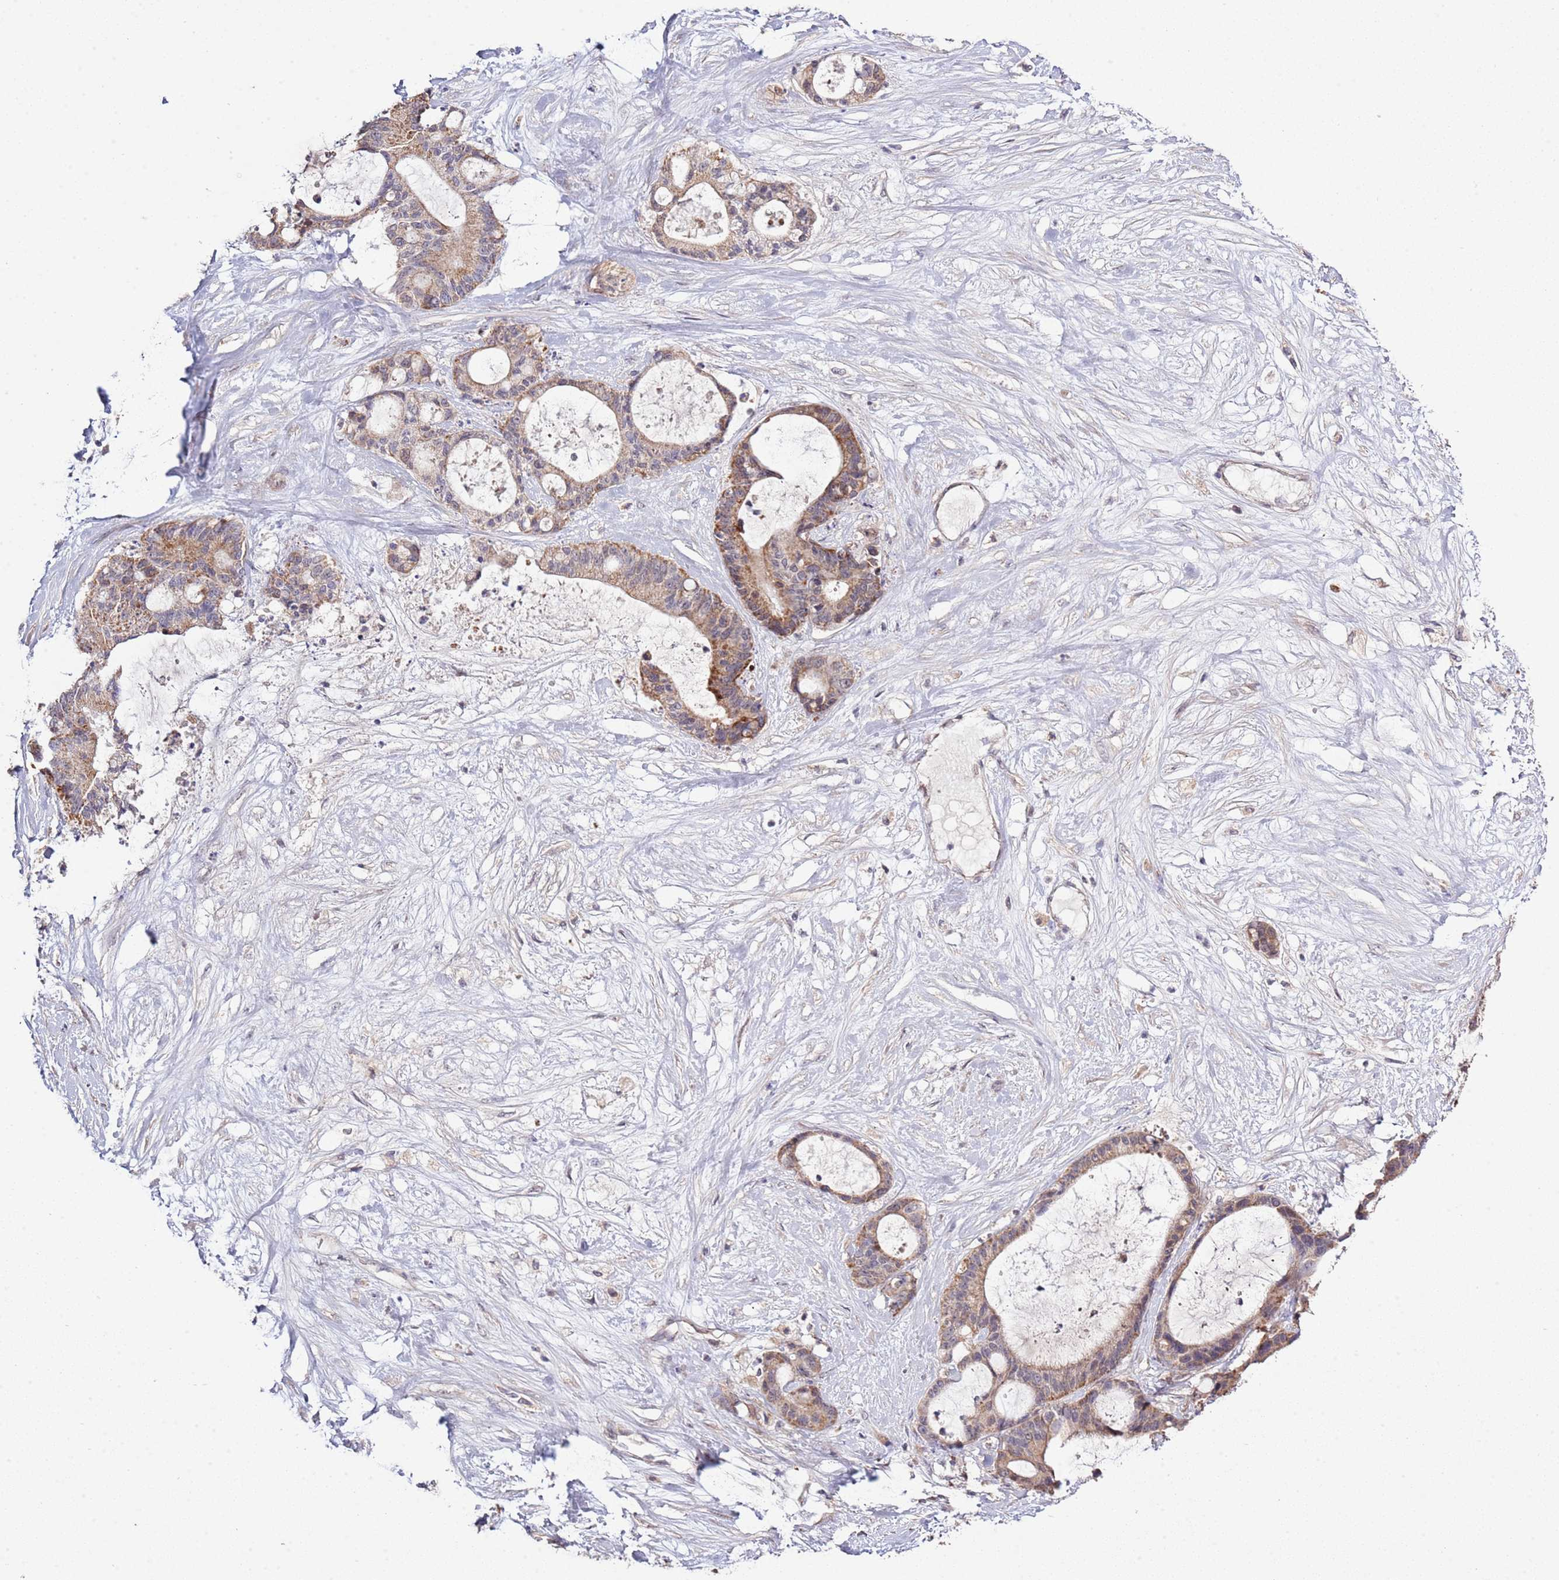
{"staining": {"intensity": "moderate", "quantity": "25%-75%", "location": "cytoplasmic/membranous"}, "tissue": "liver cancer", "cell_type": "Tumor cells", "image_type": "cancer", "snomed": [{"axis": "morphology", "description": "Normal tissue, NOS"}, {"axis": "morphology", "description": "Cholangiocarcinoma"}, {"axis": "topography", "description": "Liver"}, {"axis": "topography", "description": "Peripheral nerve tissue"}], "caption": "High-magnification brightfield microscopy of liver cancer (cholangiocarcinoma) stained with DAB (brown) and counterstained with hematoxylin (blue). tumor cells exhibit moderate cytoplasmic/membranous positivity is identified in approximately25%-75% of cells.", "gene": "IVD", "patient": {"sex": "female", "age": 73}}